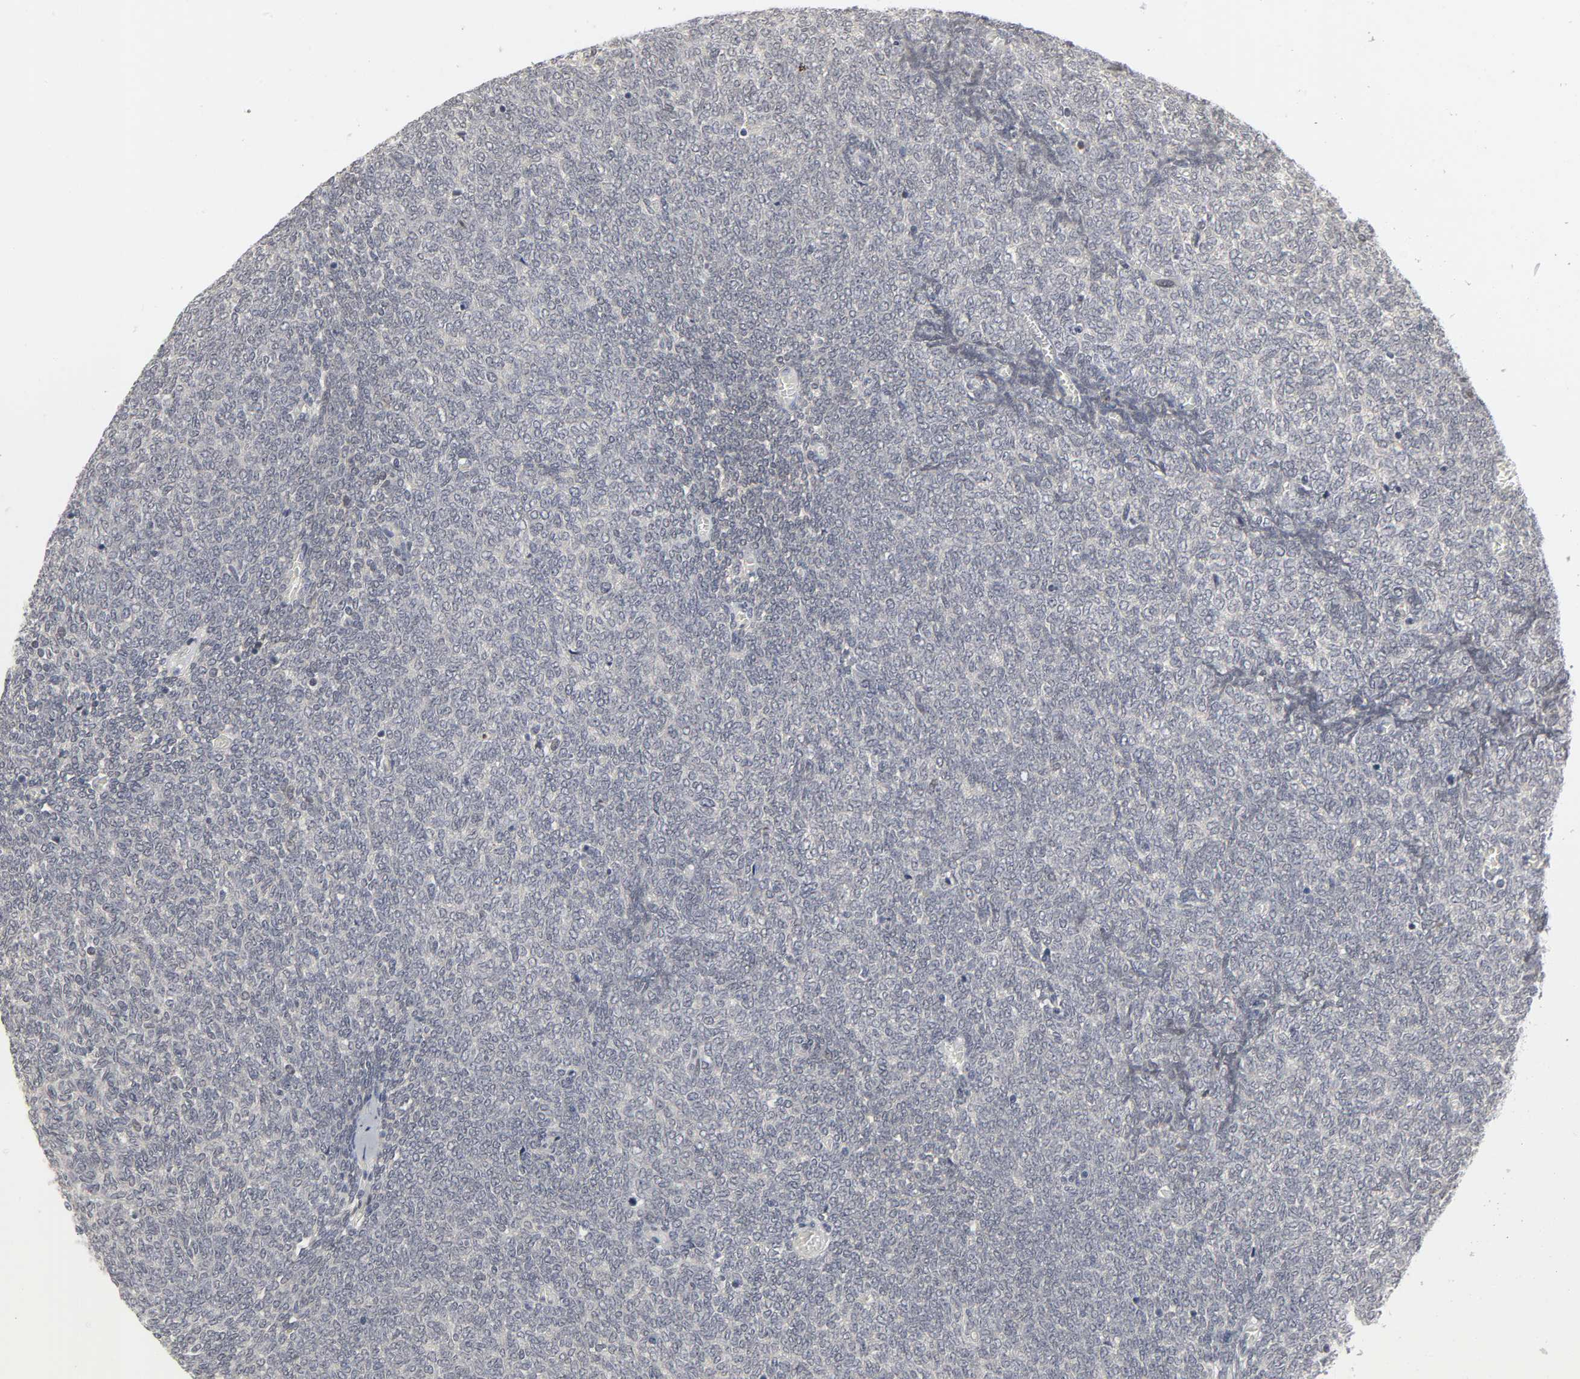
{"staining": {"intensity": "negative", "quantity": "none", "location": "none"}, "tissue": "renal cancer", "cell_type": "Tumor cells", "image_type": "cancer", "snomed": [{"axis": "morphology", "description": "Neoplasm, malignant, NOS"}, {"axis": "topography", "description": "Kidney"}], "caption": "A high-resolution micrograph shows immunohistochemistry (IHC) staining of renal neoplasm (malignant), which shows no significant positivity in tumor cells.", "gene": "PDLIM3", "patient": {"sex": "male", "age": 28}}